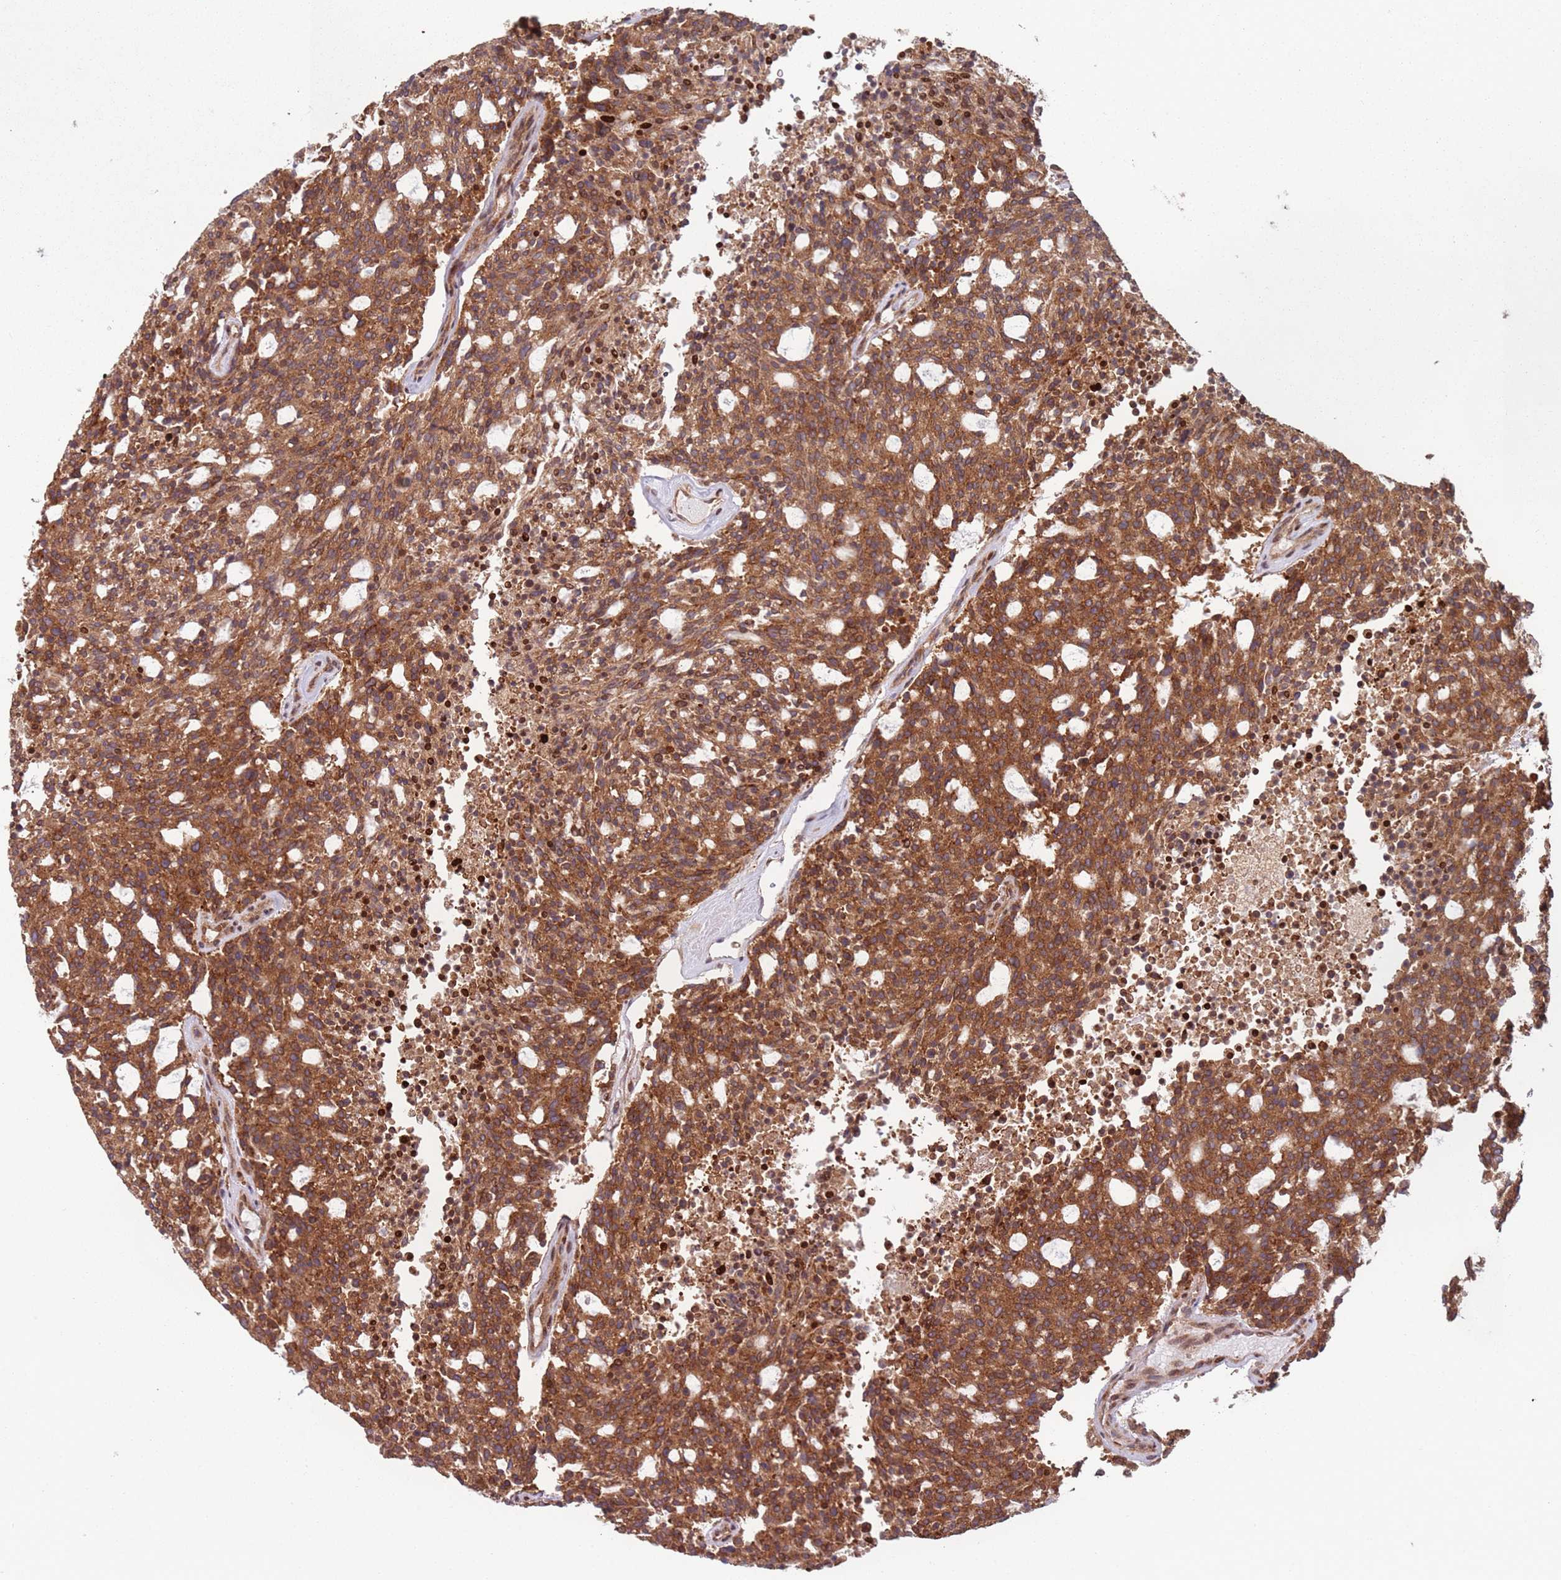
{"staining": {"intensity": "strong", "quantity": ">75%", "location": "cytoplasmic/membranous"}, "tissue": "carcinoid", "cell_type": "Tumor cells", "image_type": "cancer", "snomed": [{"axis": "morphology", "description": "Carcinoid, malignant, NOS"}, {"axis": "topography", "description": "Pancreas"}], "caption": "Tumor cells show high levels of strong cytoplasmic/membranous staining in about >75% of cells in human carcinoid. (IHC, brightfield microscopy, high magnification).", "gene": "HNRNPLL", "patient": {"sex": "female", "age": 54}}